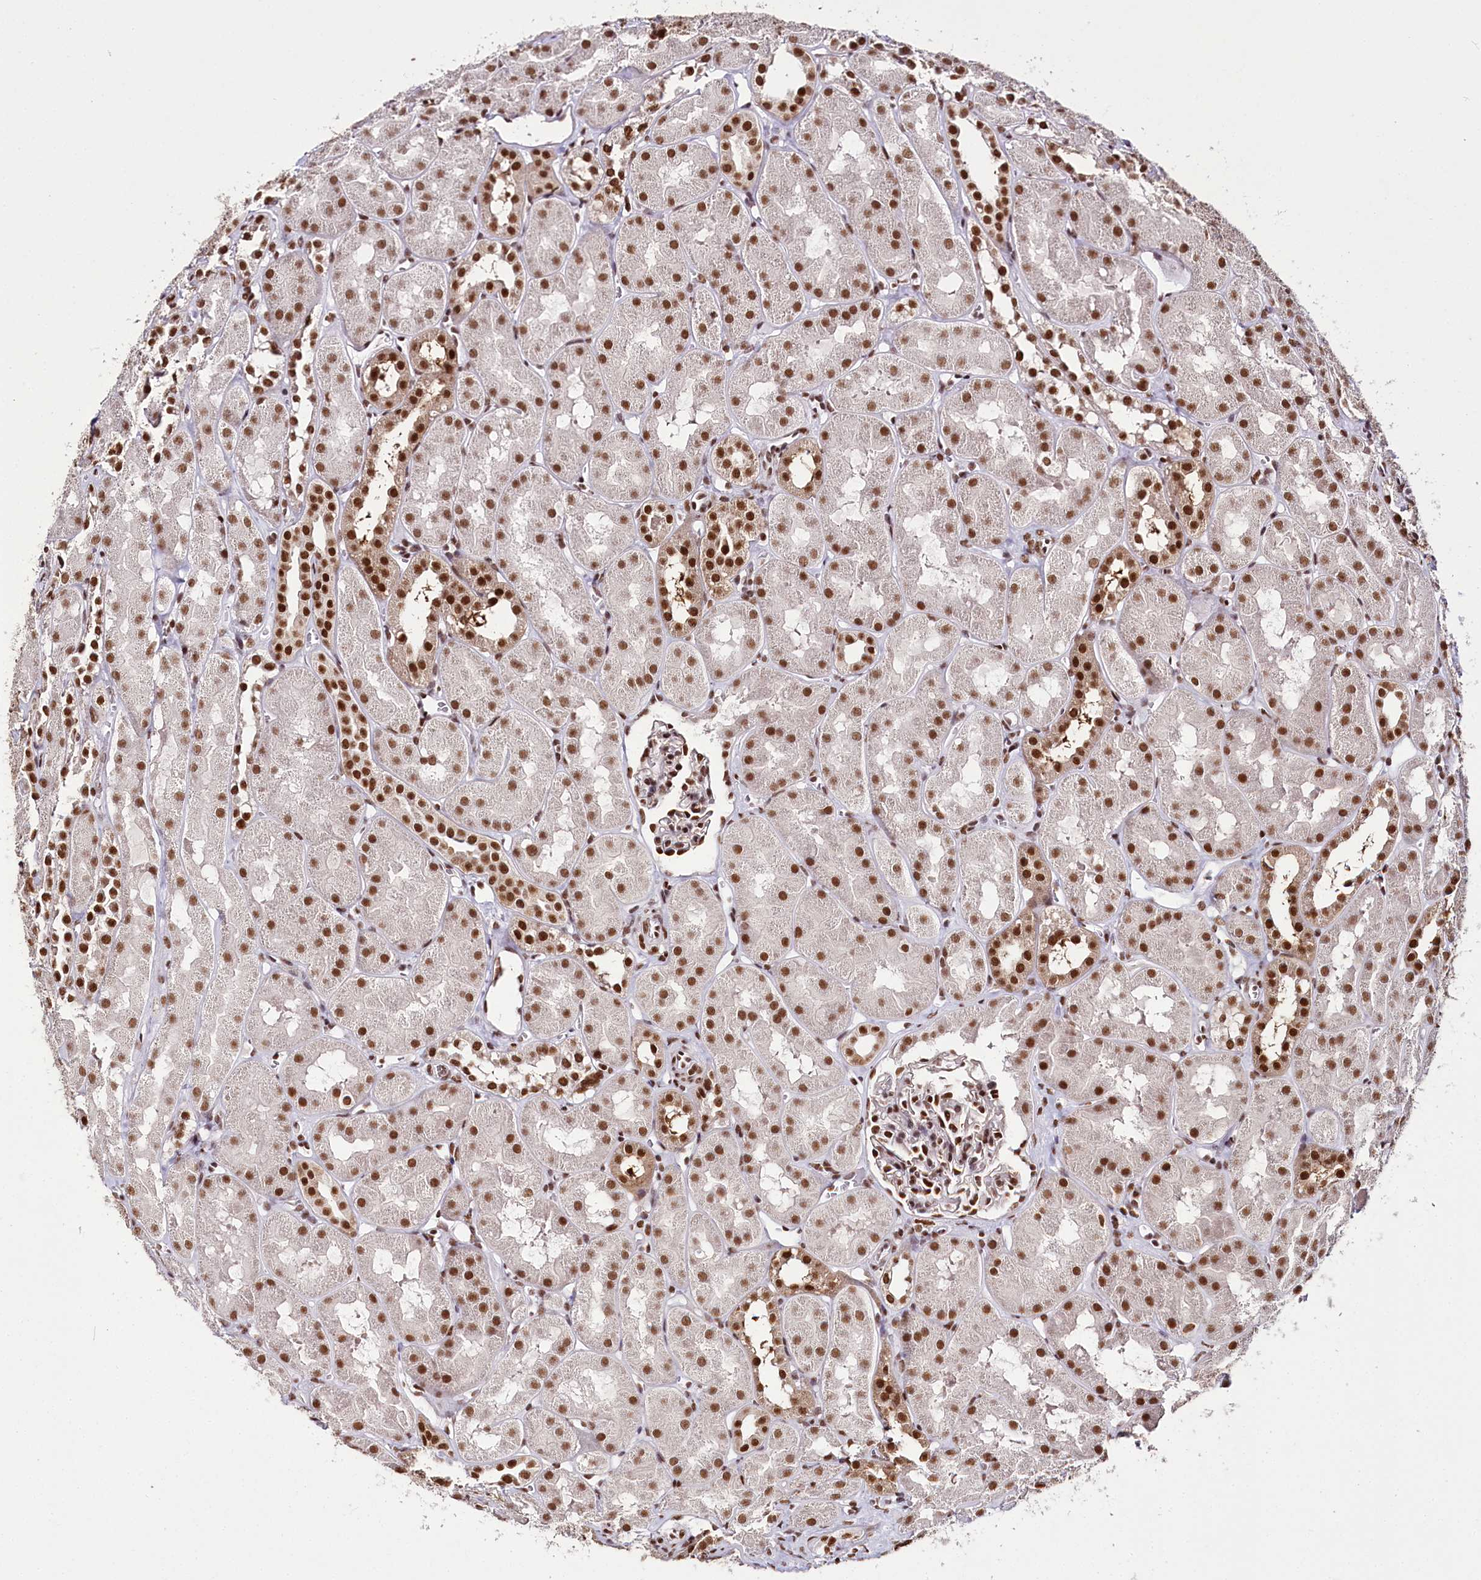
{"staining": {"intensity": "strong", "quantity": ">75%", "location": "nuclear"}, "tissue": "kidney", "cell_type": "Cells in glomeruli", "image_type": "normal", "snomed": [{"axis": "morphology", "description": "Normal tissue, NOS"}, {"axis": "topography", "description": "Kidney"}, {"axis": "topography", "description": "Urinary bladder"}], "caption": "Kidney stained with DAB (3,3'-diaminobenzidine) immunohistochemistry (IHC) displays high levels of strong nuclear staining in about >75% of cells in glomeruli. Immunohistochemistry (ihc) stains the protein in brown and the nuclei are stained blue.", "gene": "SMARCE1", "patient": {"sex": "male", "age": 16}}